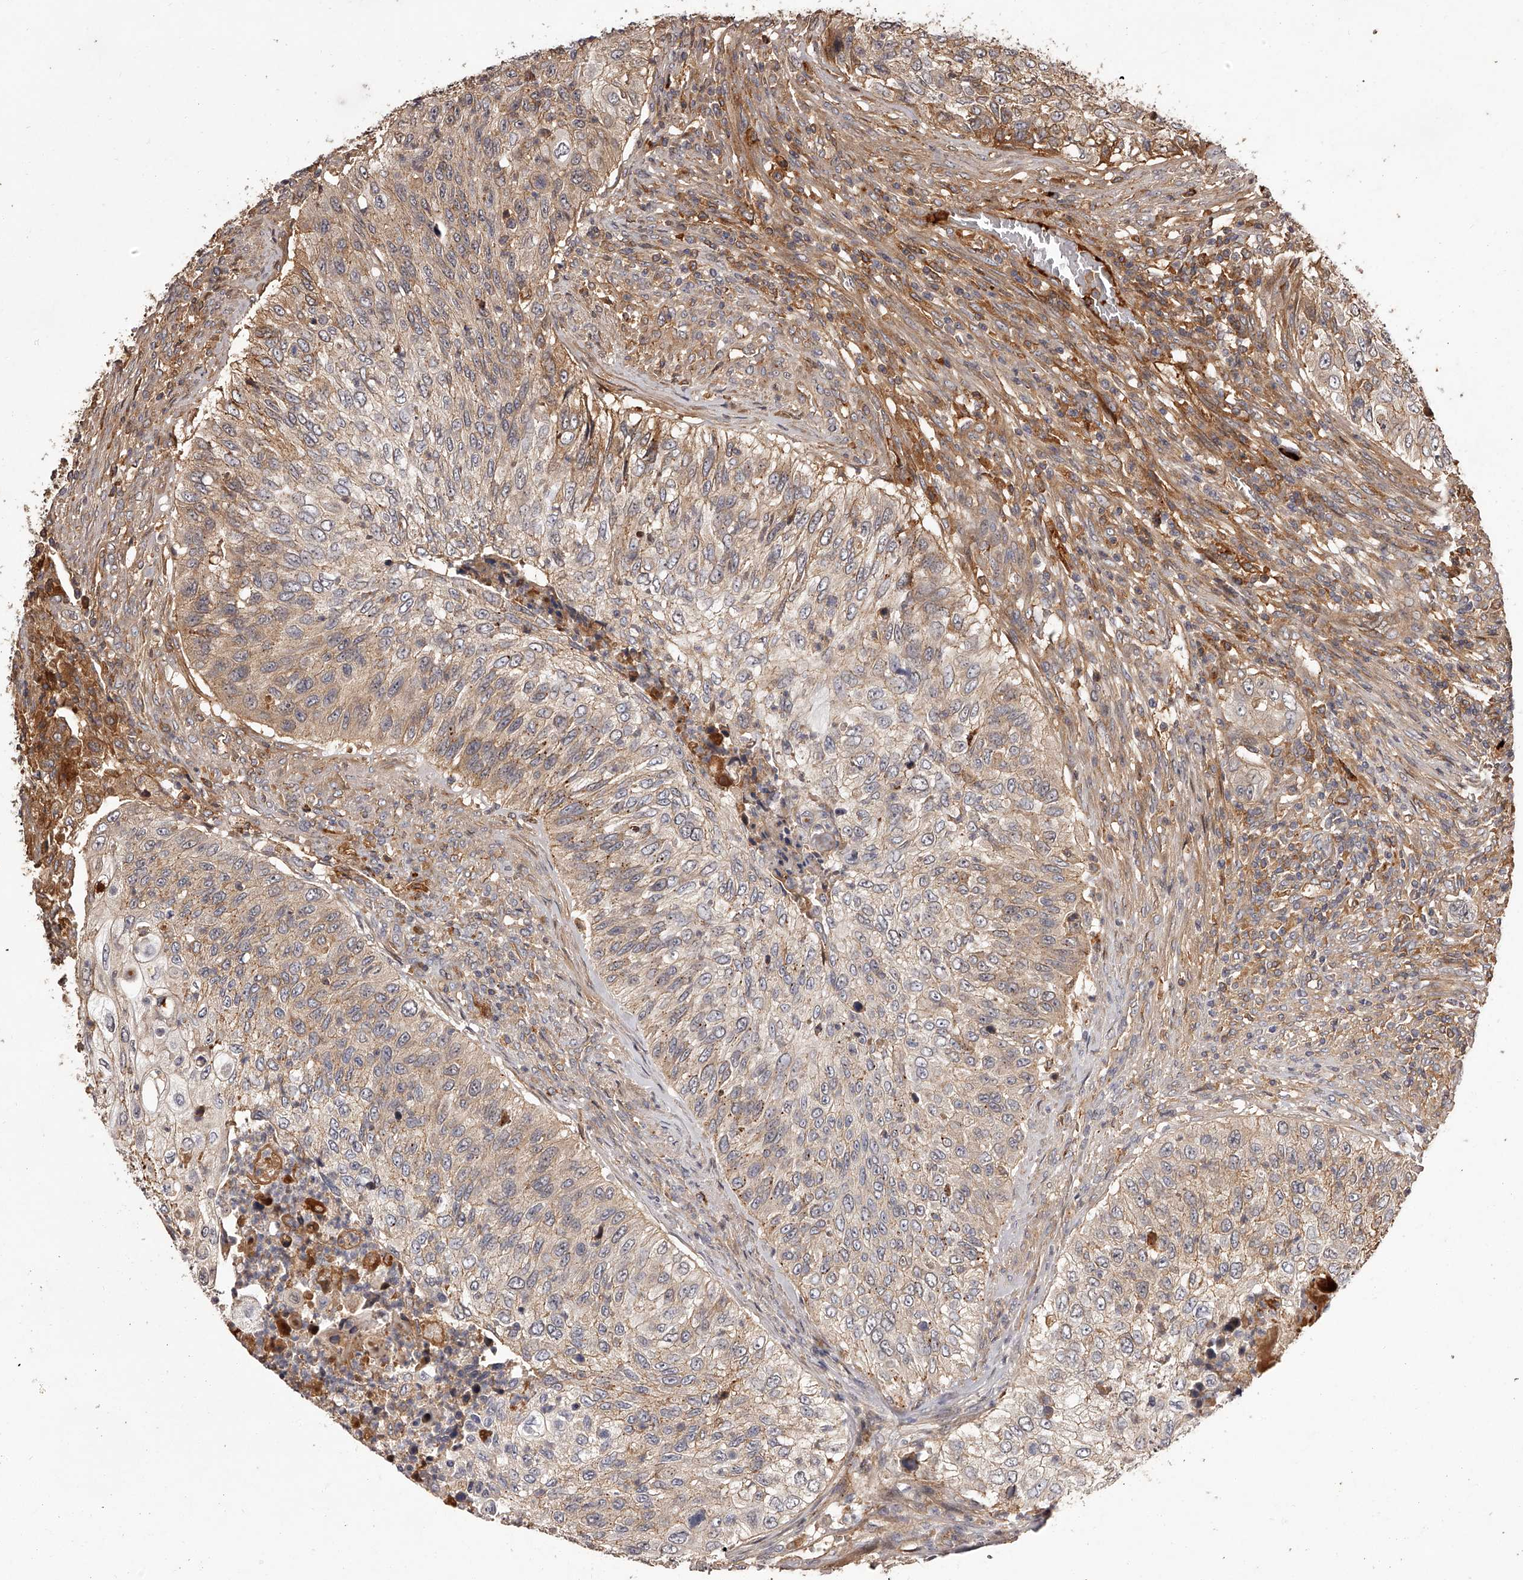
{"staining": {"intensity": "weak", "quantity": "25%-75%", "location": "cytoplasmic/membranous"}, "tissue": "urothelial cancer", "cell_type": "Tumor cells", "image_type": "cancer", "snomed": [{"axis": "morphology", "description": "Urothelial carcinoma, High grade"}, {"axis": "topography", "description": "Urinary bladder"}], "caption": "High-magnification brightfield microscopy of urothelial carcinoma (high-grade) stained with DAB (brown) and counterstained with hematoxylin (blue). tumor cells exhibit weak cytoplasmic/membranous staining is present in approximately25%-75% of cells.", "gene": "CRYZL1", "patient": {"sex": "female", "age": 60}}